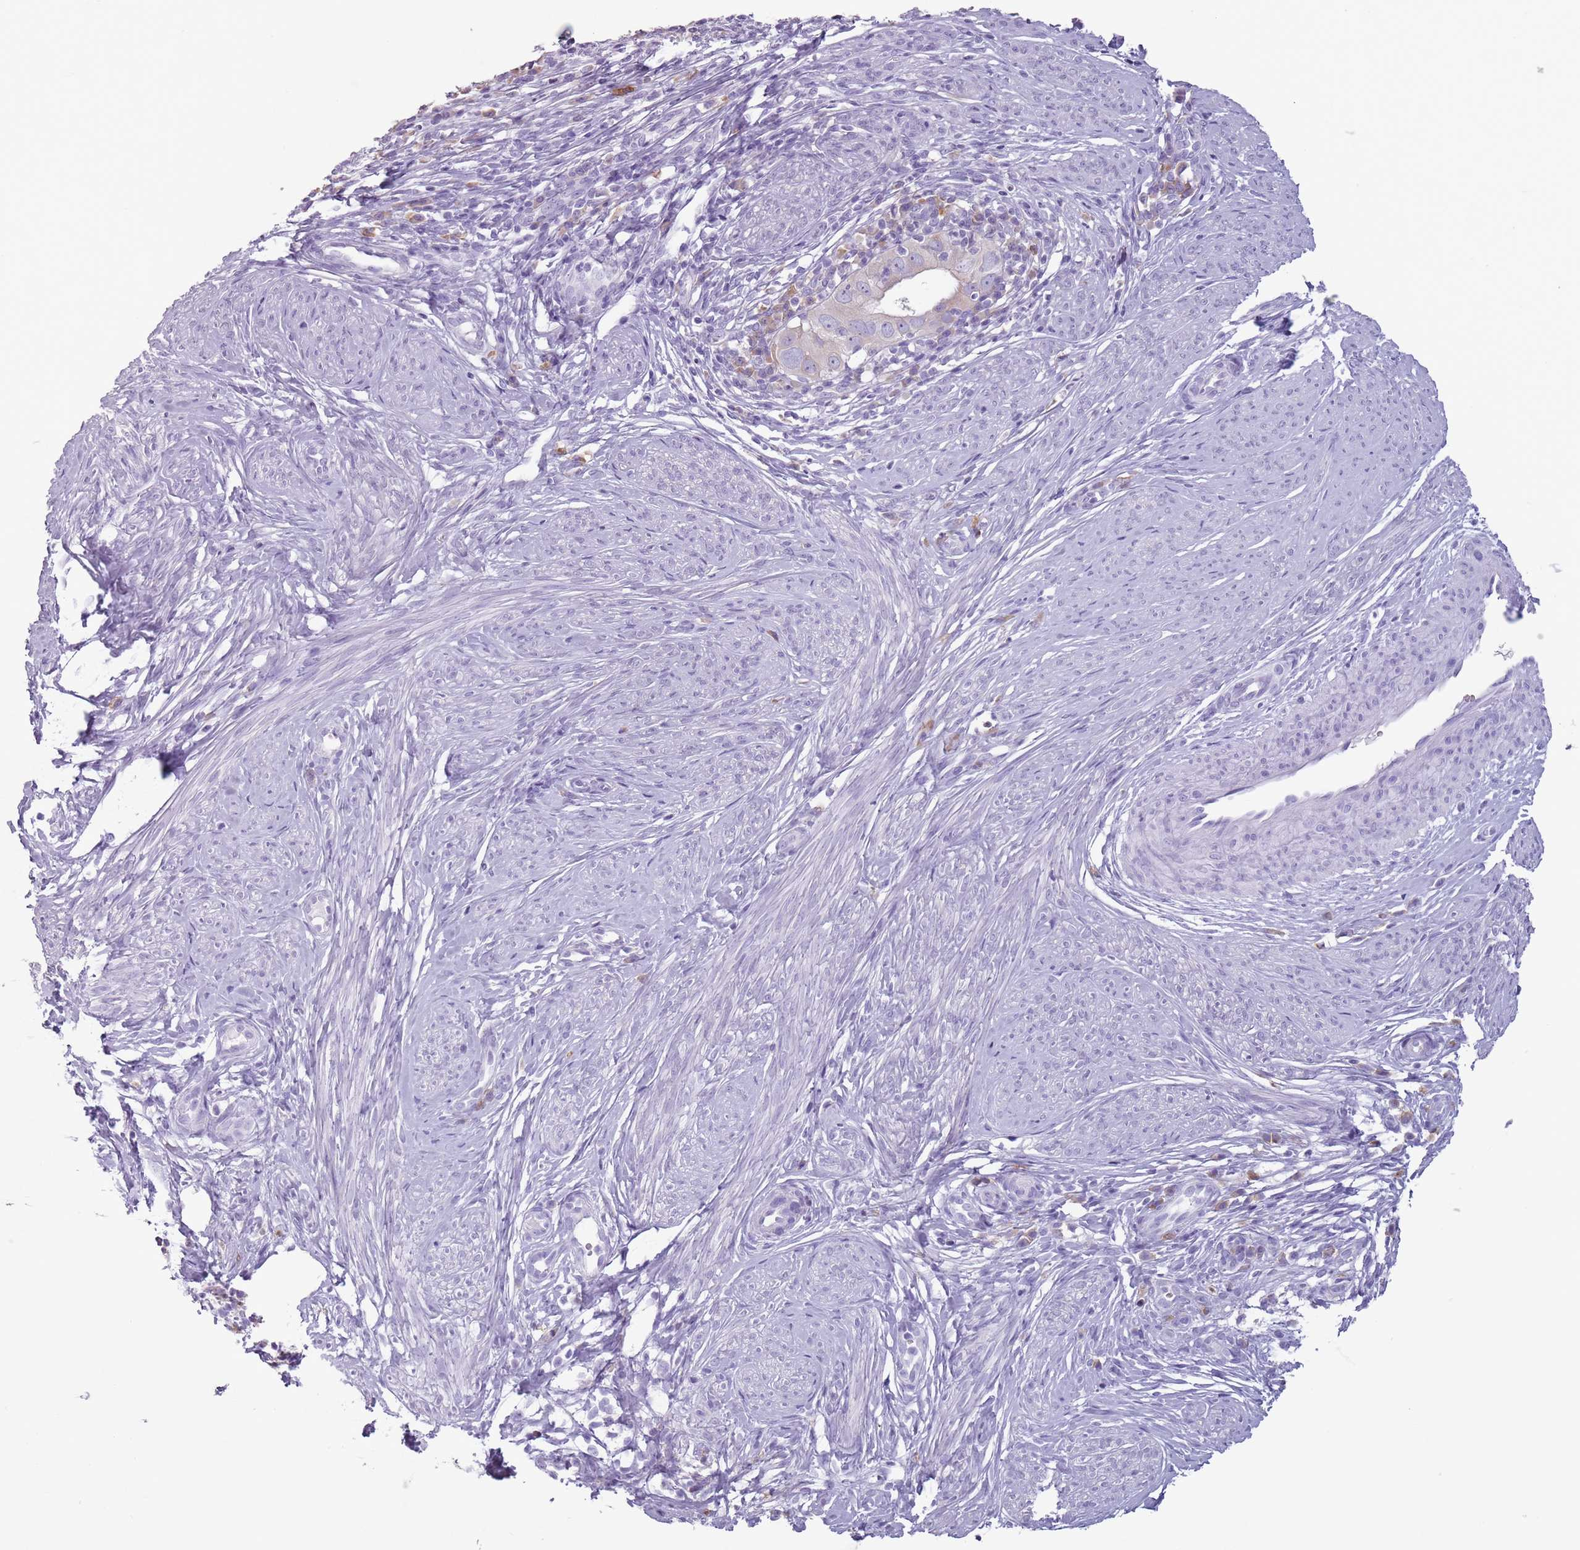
{"staining": {"intensity": "weak", "quantity": "<25%", "location": "cytoplasmic/membranous"}, "tissue": "cervical cancer", "cell_type": "Tumor cells", "image_type": "cancer", "snomed": [{"axis": "morphology", "description": "Adenocarcinoma, NOS"}, {"axis": "topography", "description": "Cervix"}], "caption": "DAB (3,3'-diaminobenzidine) immunohistochemical staining of human cervical cancer displays no significant staining in tumor cells.", "gene": "HYOU1", "patient": {"sex": "female", "age": 36}}